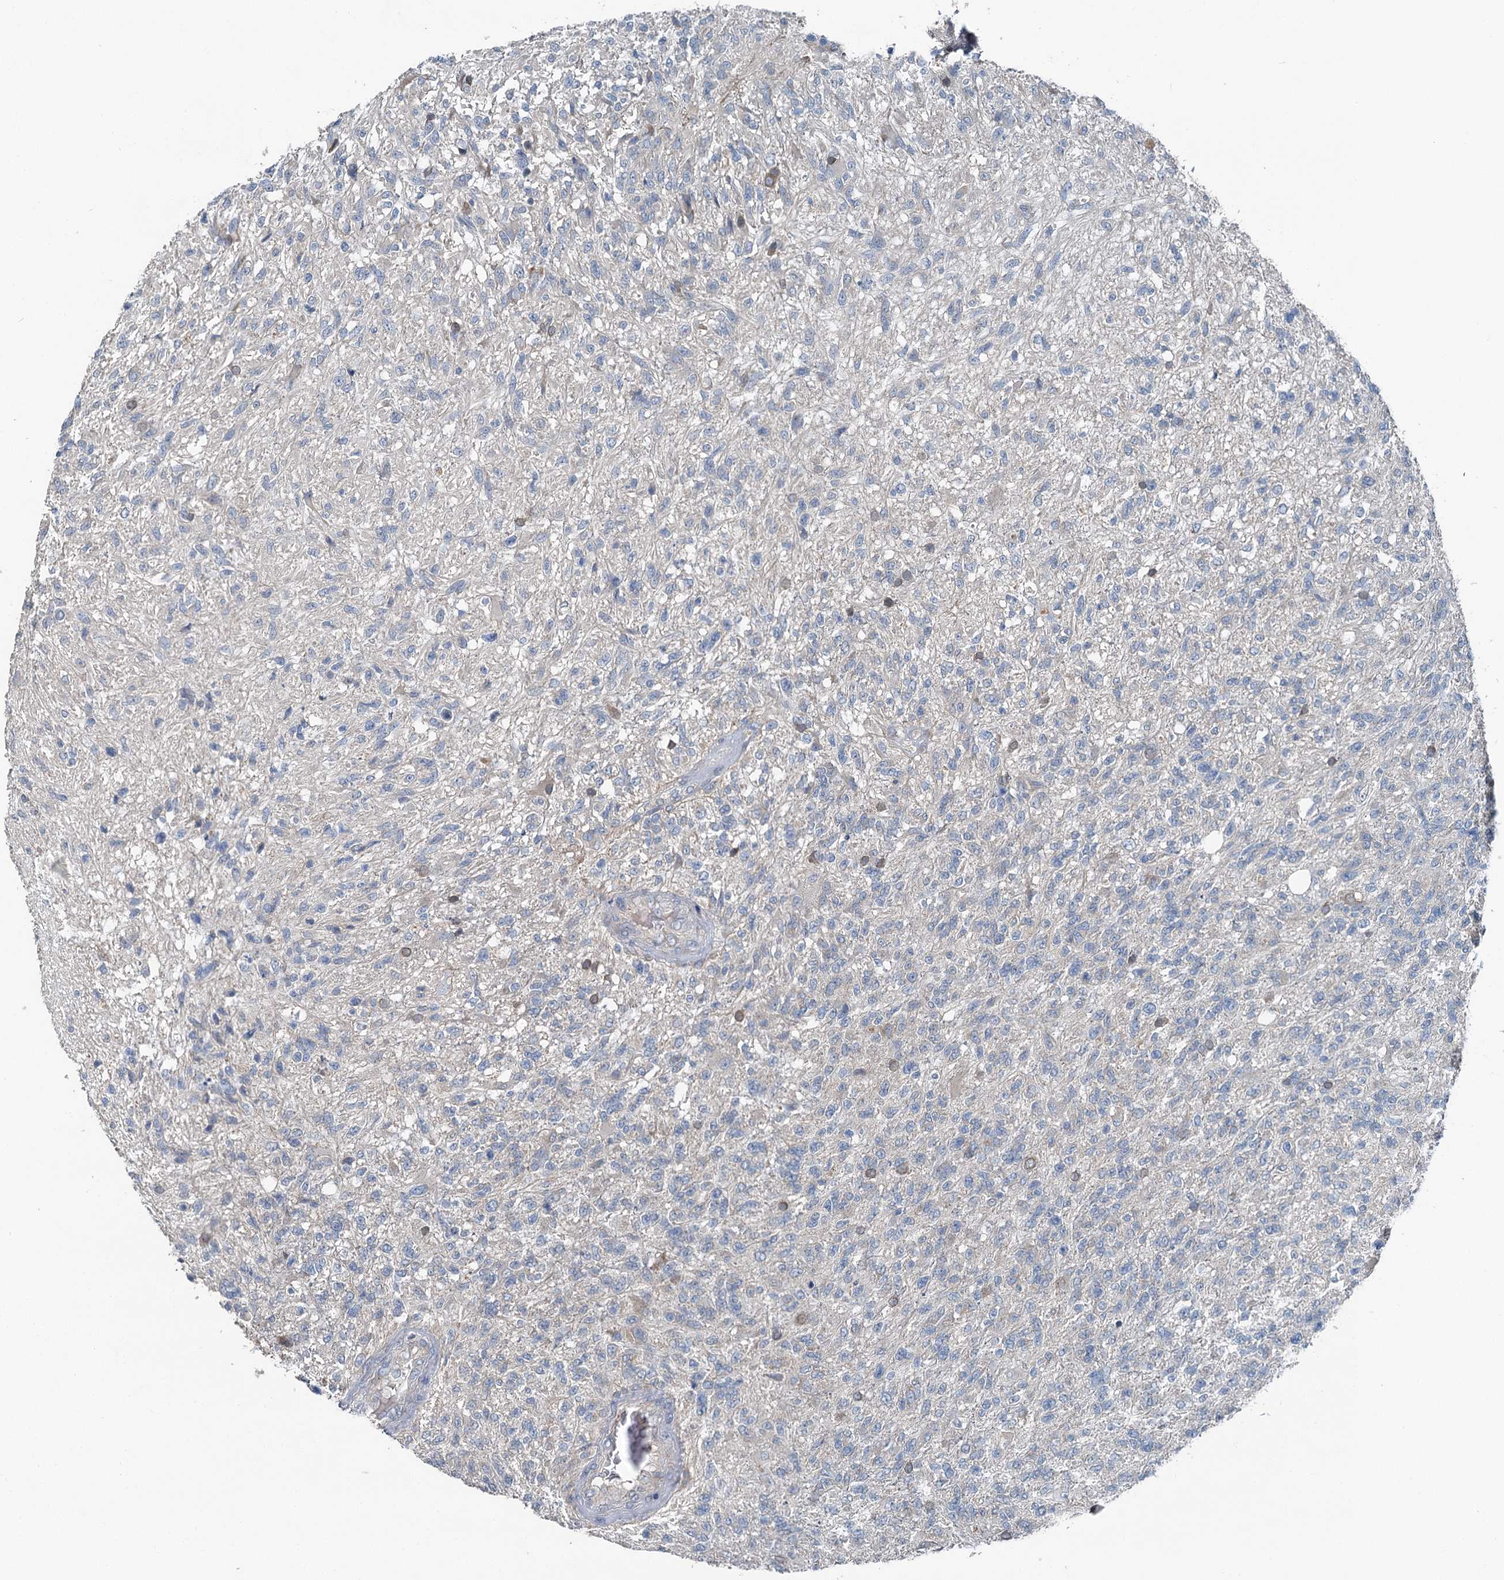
{"staining": {"intensity": "negative", "quantity": "none", "location": "none"}, "tissue": "glioma", "cell_type": "Tumor cells", "image_type": "cancer", "snomed": [{"axis": "morphology", "description": "Glioma, malignant, High grade"}, {"axis": "topography", "description": "Brain"}], "caption": "Immunohistochemical staining of human glioma exhibits no significant staining in tumor cells.", "gene": "C6orf120", "patient": {"sex": "male", "age": 56}}